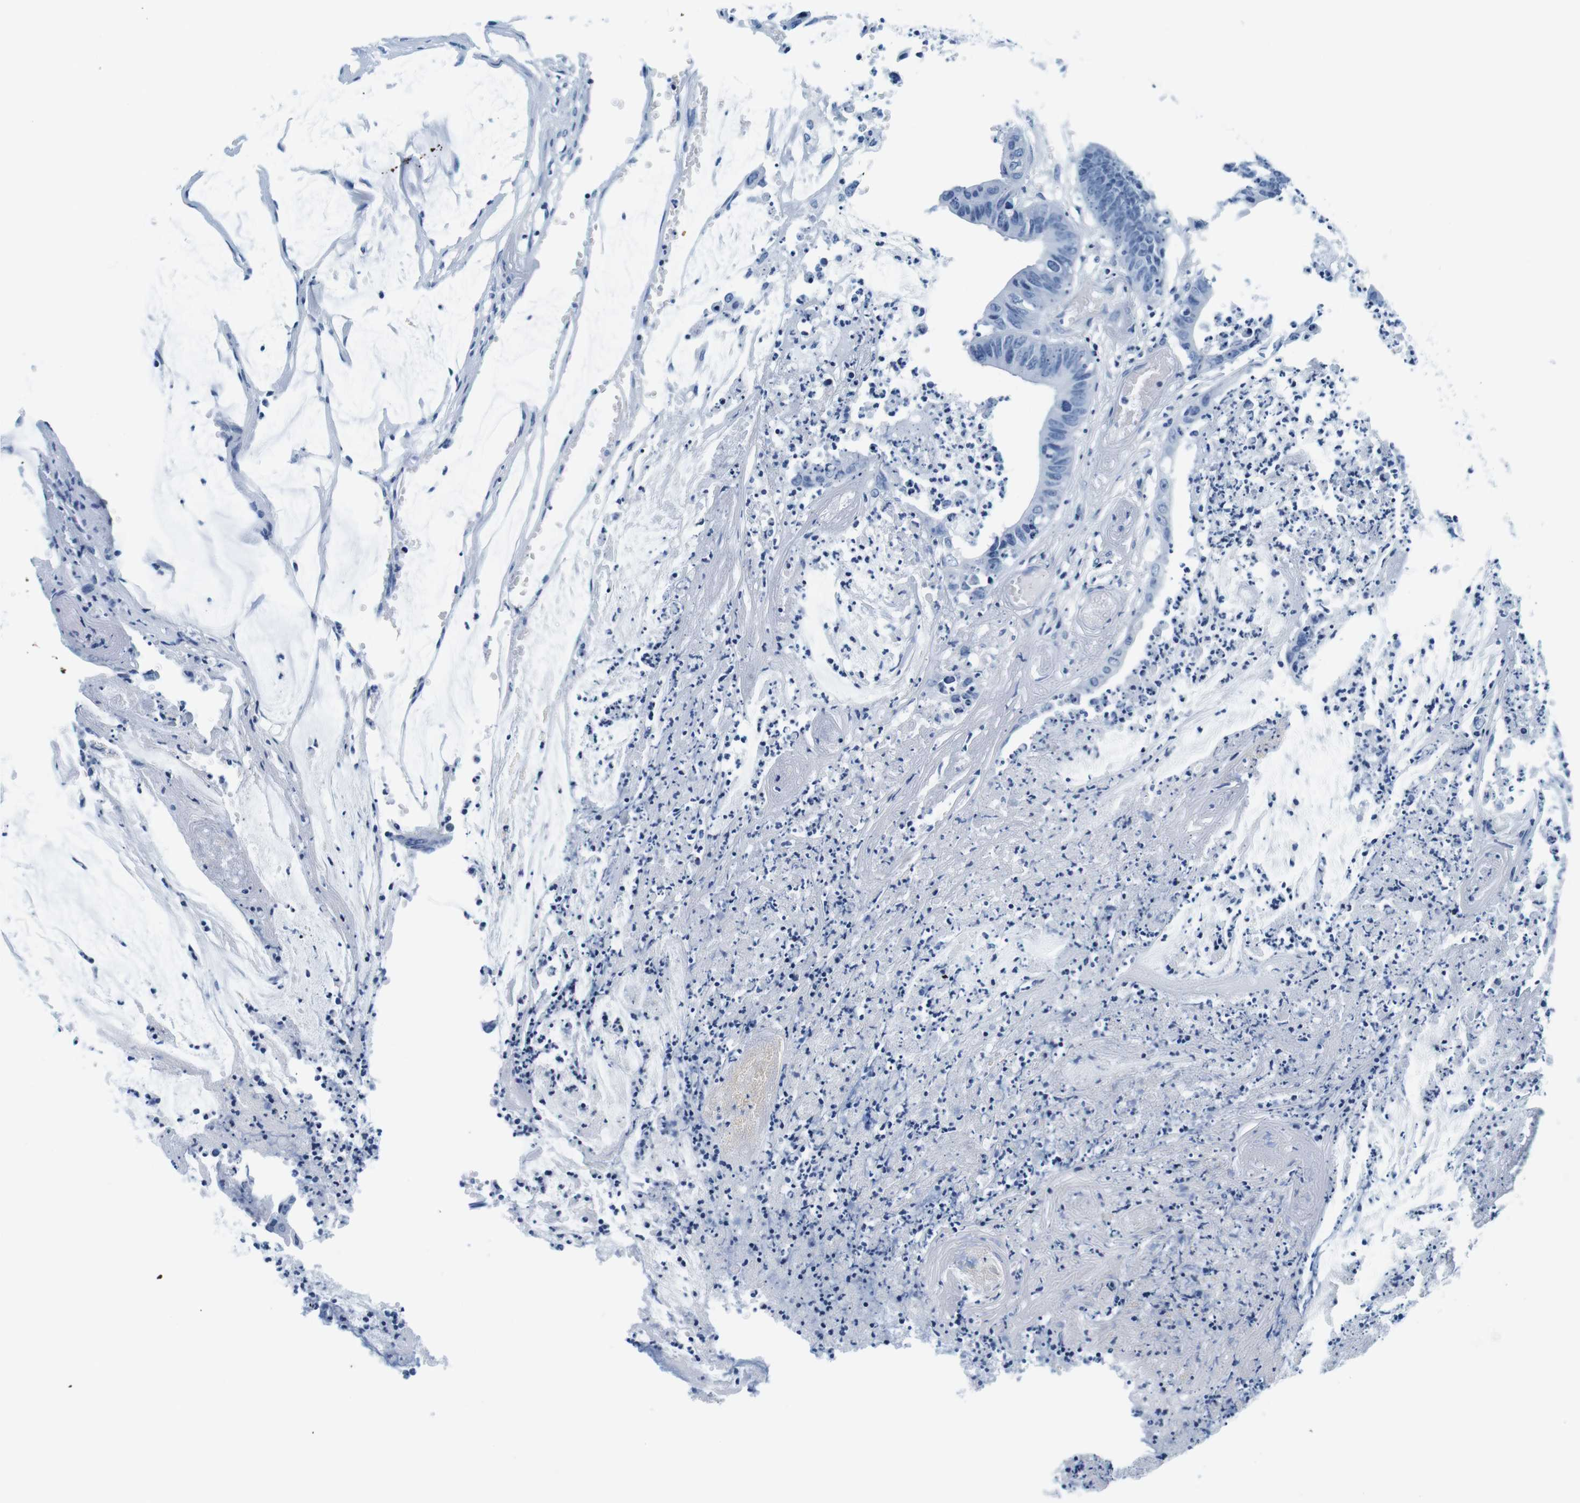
{"staining": {"intensity": "negative", "quantity": "none", "location": "none"}, "tissue": "colorectal cancer", "cell_type": "Tumor cells", "image_type": "cancer", "snomed": [{"axis": "morphology", "description": "Adenocarcinoma, NOS"}, {"axis": "topography", "description": "Rectum"}], "caption": "Image shows no significant protein staining in tumor cells of adenocarcinoma (colorectal). (Stains: DAB immunohistochemistry (IHC) with hematoxylin counter stain, Microscopy: brightfield microscopy at high magnification).", "gene": "ELANE", "patient": {"sex": "female", "age": 66}}